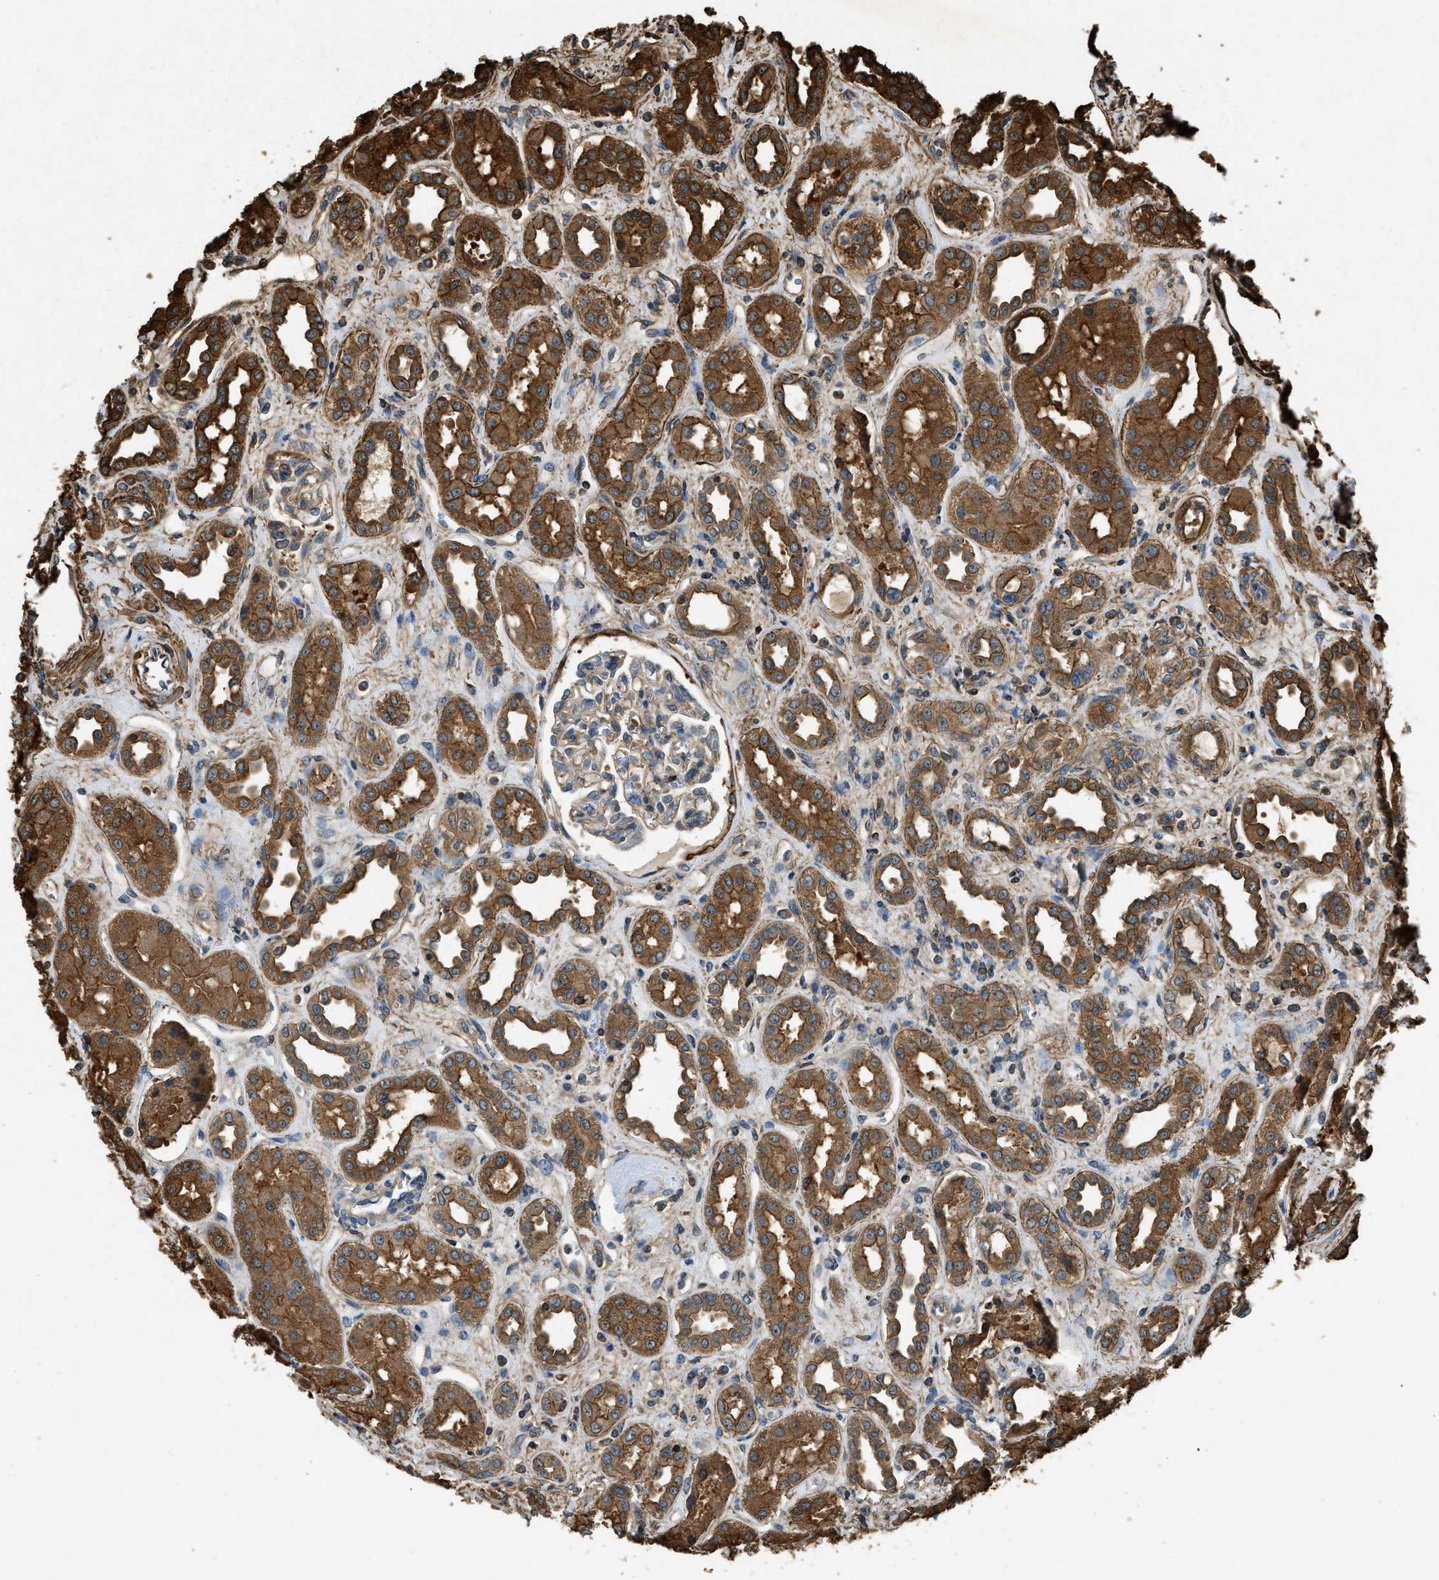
{"staining": {"intensity": "moderate", "quantity": "<25%", "location": "cytoplasmic/membranous"}, "tissue": "kidney", "cell_type": "Cells in glomeruli", "image_type": "normal", "snomed": [{"axis": "morphology", "description": "Normal tissue, NOS"}, {"axis": "topography", "description": "Kidney"}], "caption": "Moderate cytoplasmic/membranous expression is appreciated in approximately <25% of cells in glomeruli in unremarkable kidney.", "gene": "YARS1", "patient": {"sex": "male", "age": 59}}